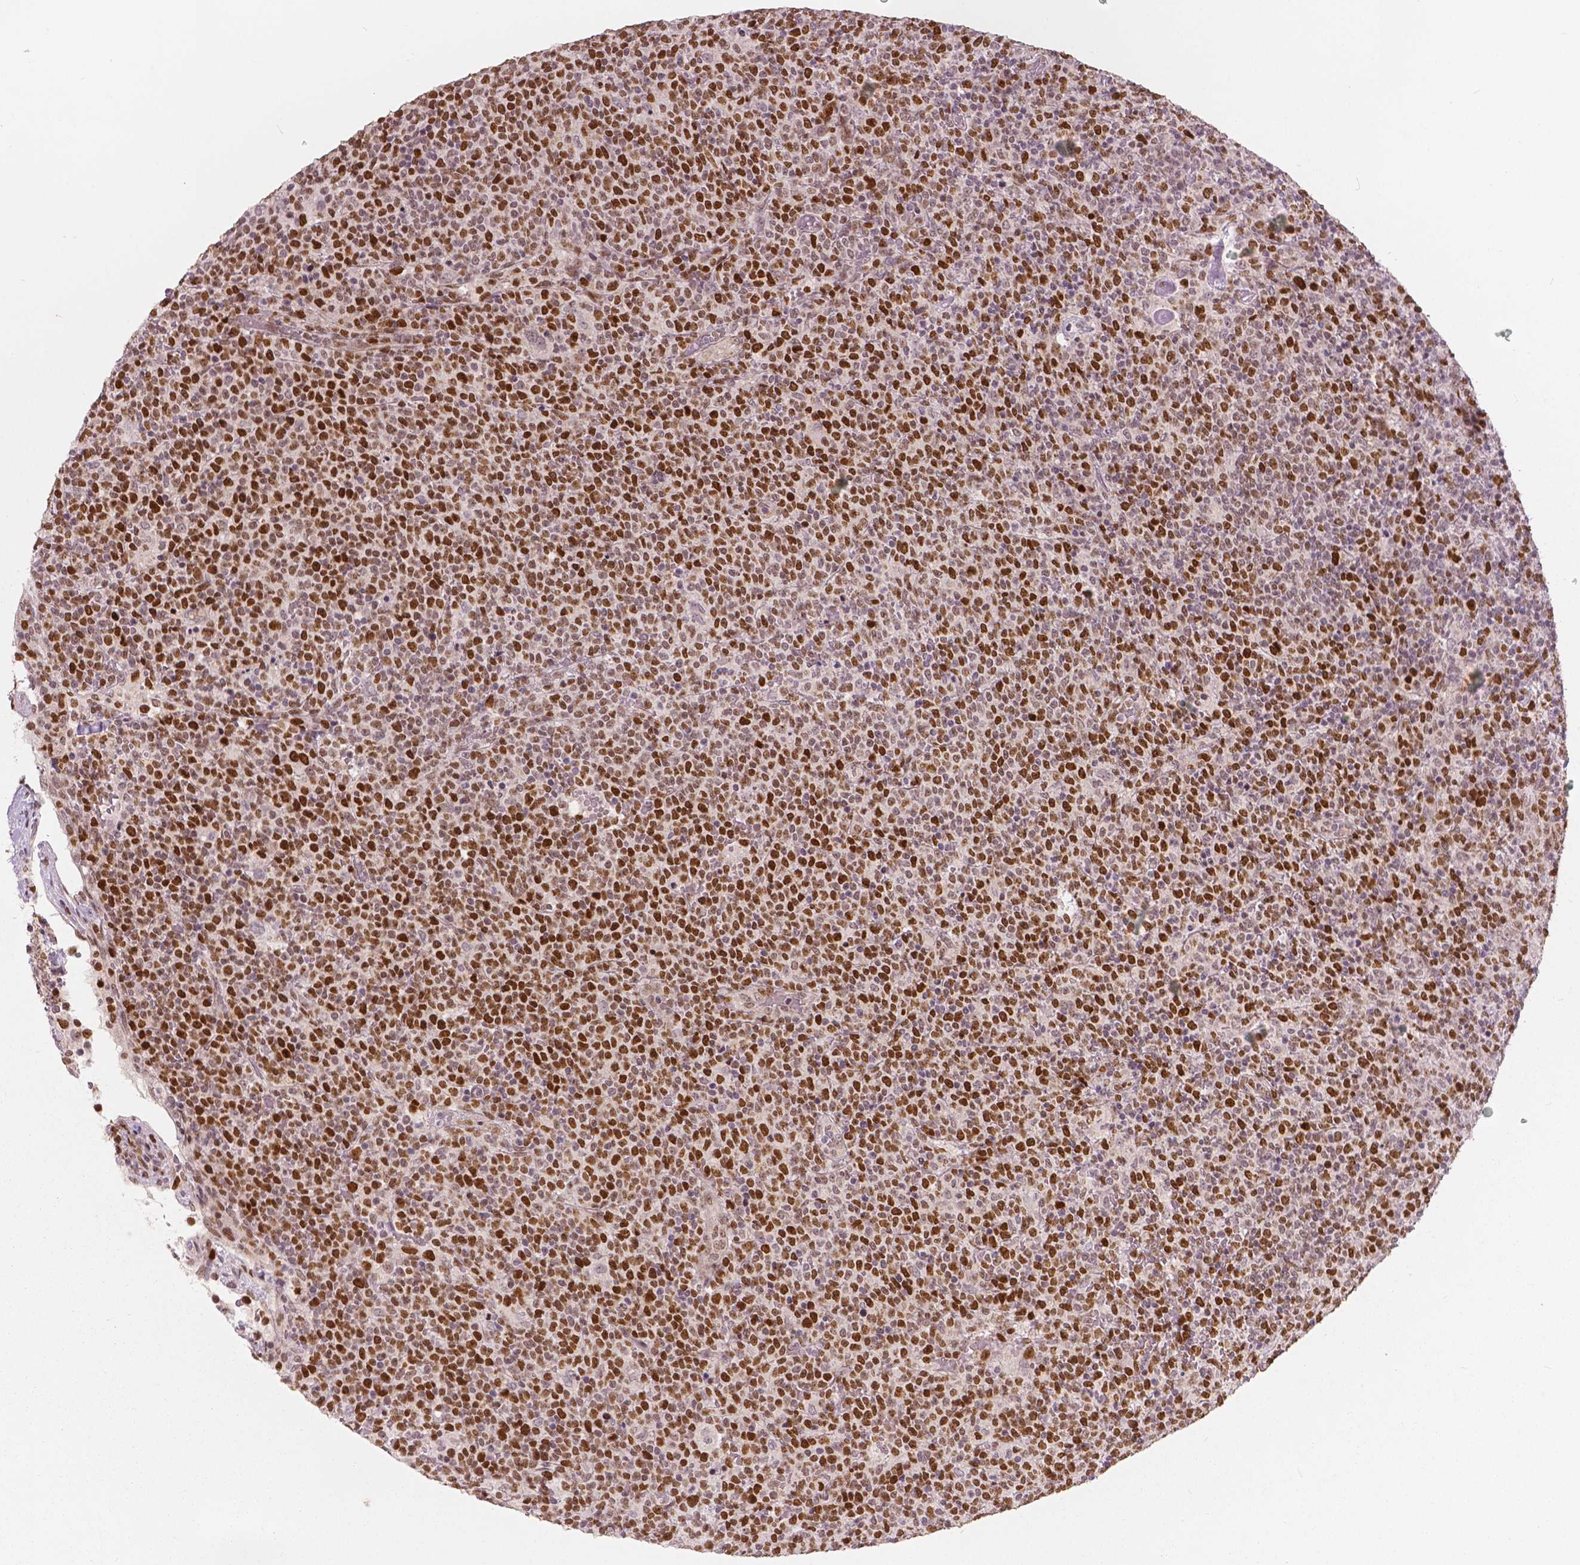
{"staining": {"intensity": "strong", "quantity": "25%-75%", "location": "nuclear"}, "tissue": "lymphoma", "cell_type": "Tumor cells", "image_type": "cancer", "snomed": [{"axis": "morphology", "description": "Malignant lymphoma, non-Hodgkin's type, High grade"}, {"axis": "topography", "description": "Lymph node"}], "caption": "Brown immunohistochemical staining in human lymphoma displays strong nuclear expression in approximately 25%-75% of tumor cells.", "gene": "NSD2", "patient": {"sex": "male", "age": 61}}